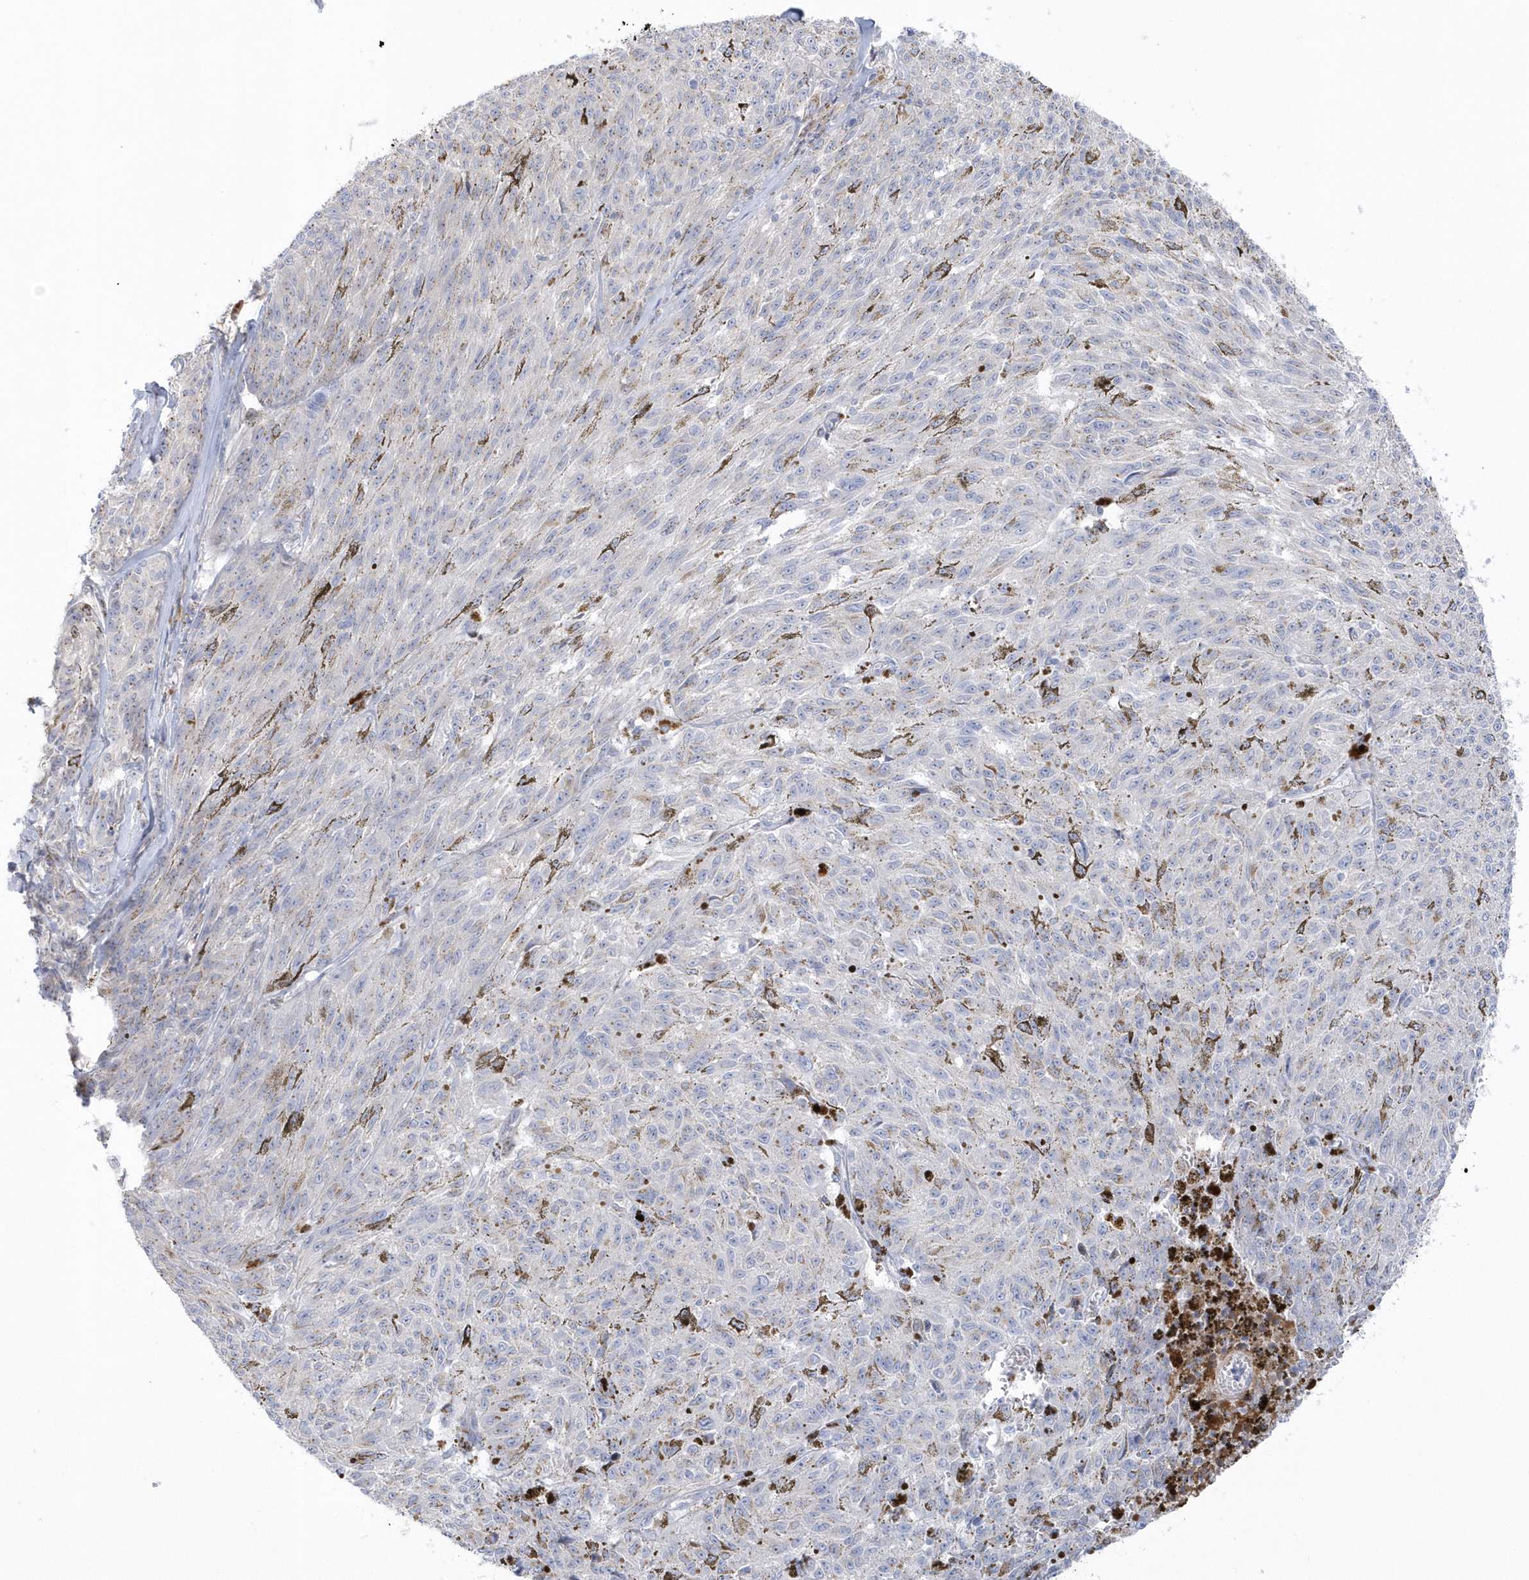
{"staining": {"intensity": "negative", "quantity": "none", "location": "none"}, "tissue": "melanoma", "cell_type": "Tumor cells", "image_type": "cancer", "snomed": [{"axis": "morphology", "description": "Malignant melanoma, NOS"}, {"axis": "topography", "description": "Skin"}], "caption": "There is no significant staining in tumor cells of malignant melanoma. (DAB (3,3'-diaminobenzidine) immunohistochemistry, high magnification).", "gene": "SEMA3D", "patient": {"sex": "female", "age": 72}}